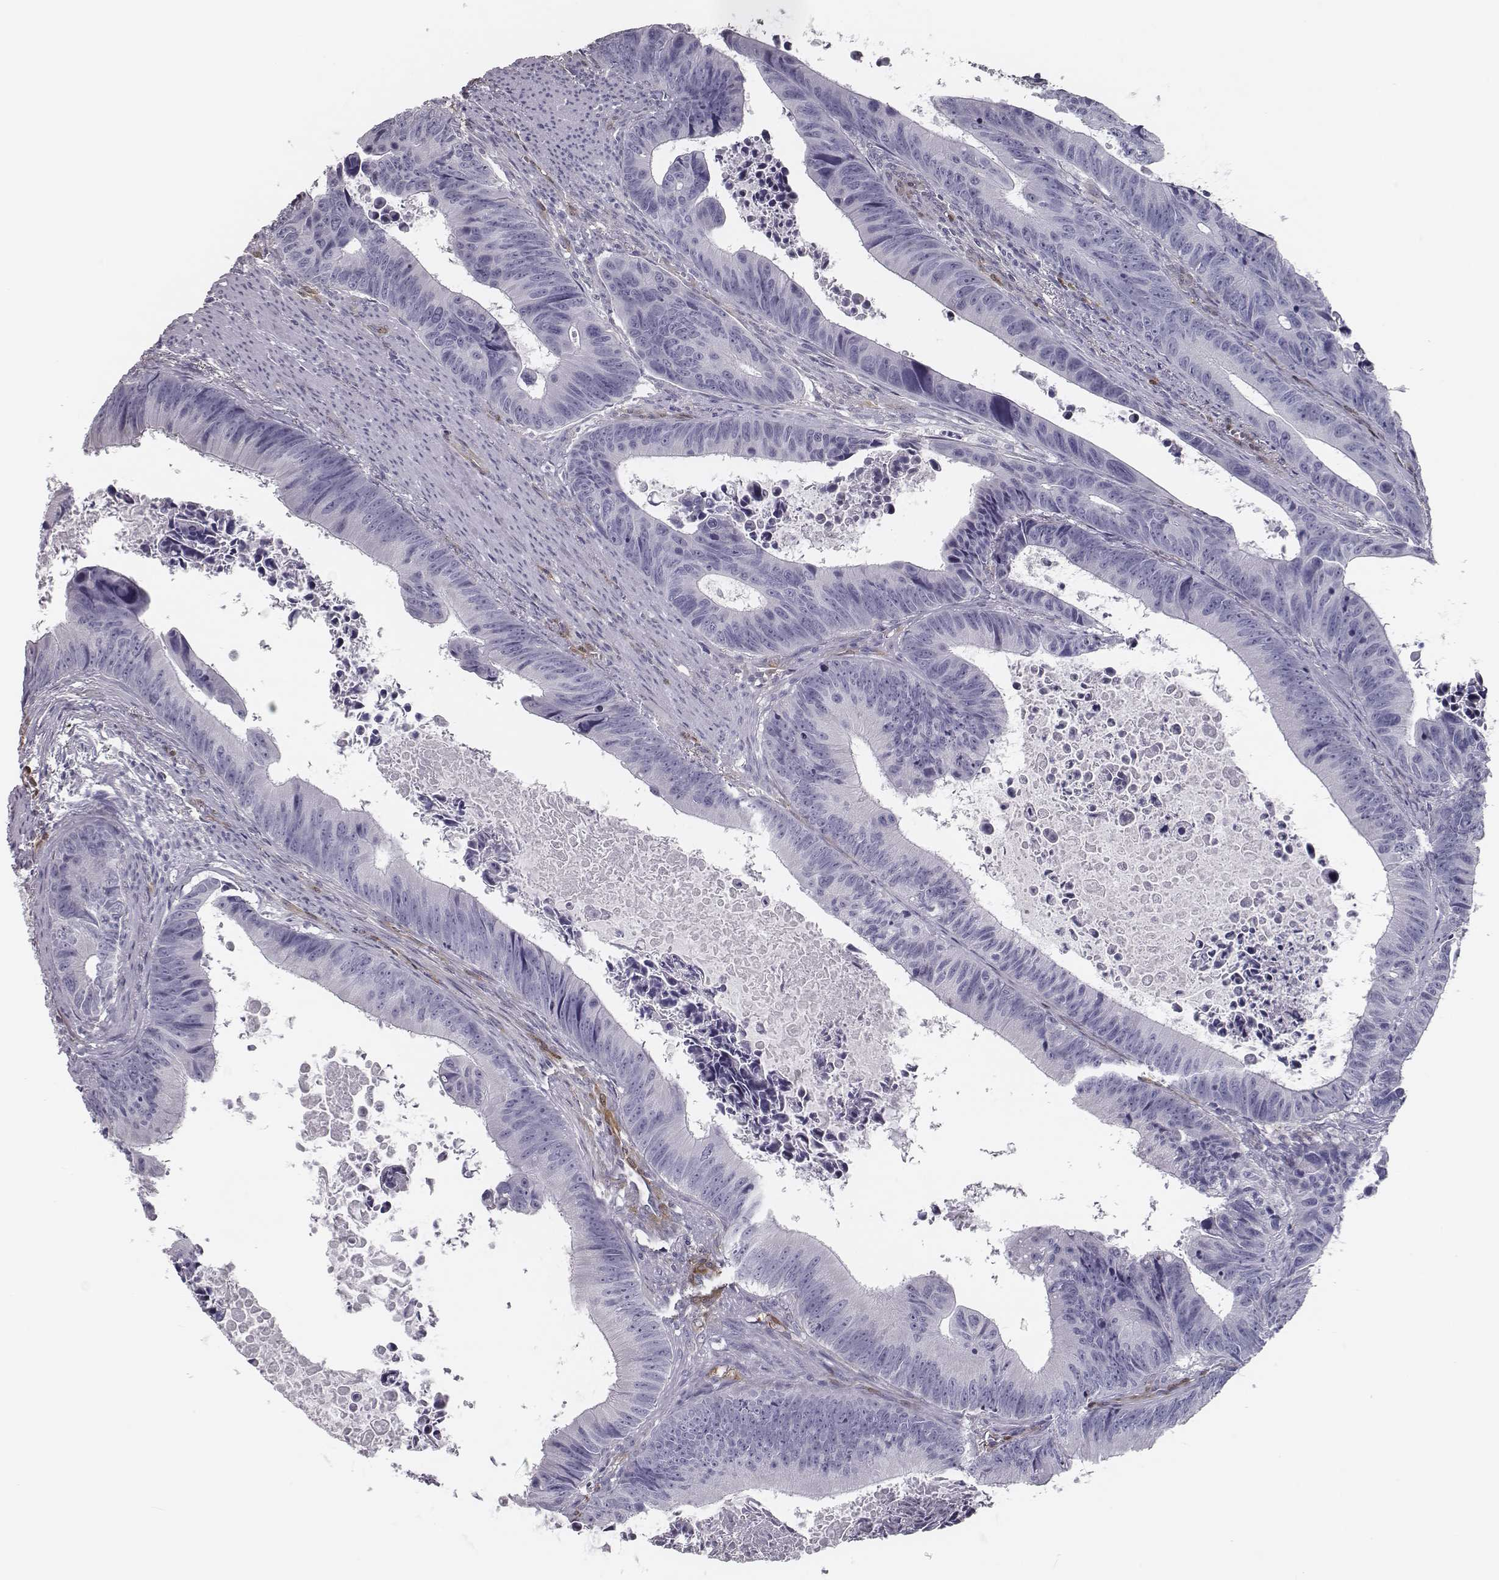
{"staining": {"intensity": "negative", "quantity": "none", "location": "none"}, "tissue": "colorectal cancer", "cell_type": "Tumor cells", "image_type": "cancer", "snomed": [{"axis": "morphology", "description": "Adenocarcinoma, NOS"}, {"axis": "topography", "description": "Colon"}], "caption": "DAB (3,3'-diaminobenzidine) immunohistochemical staining of colorectal cancer (adenocarcinoma) displays no significant positivity in tumor cells.", "gene": "ISYNA1", "patient": {"sex": "female", "age": 87}}